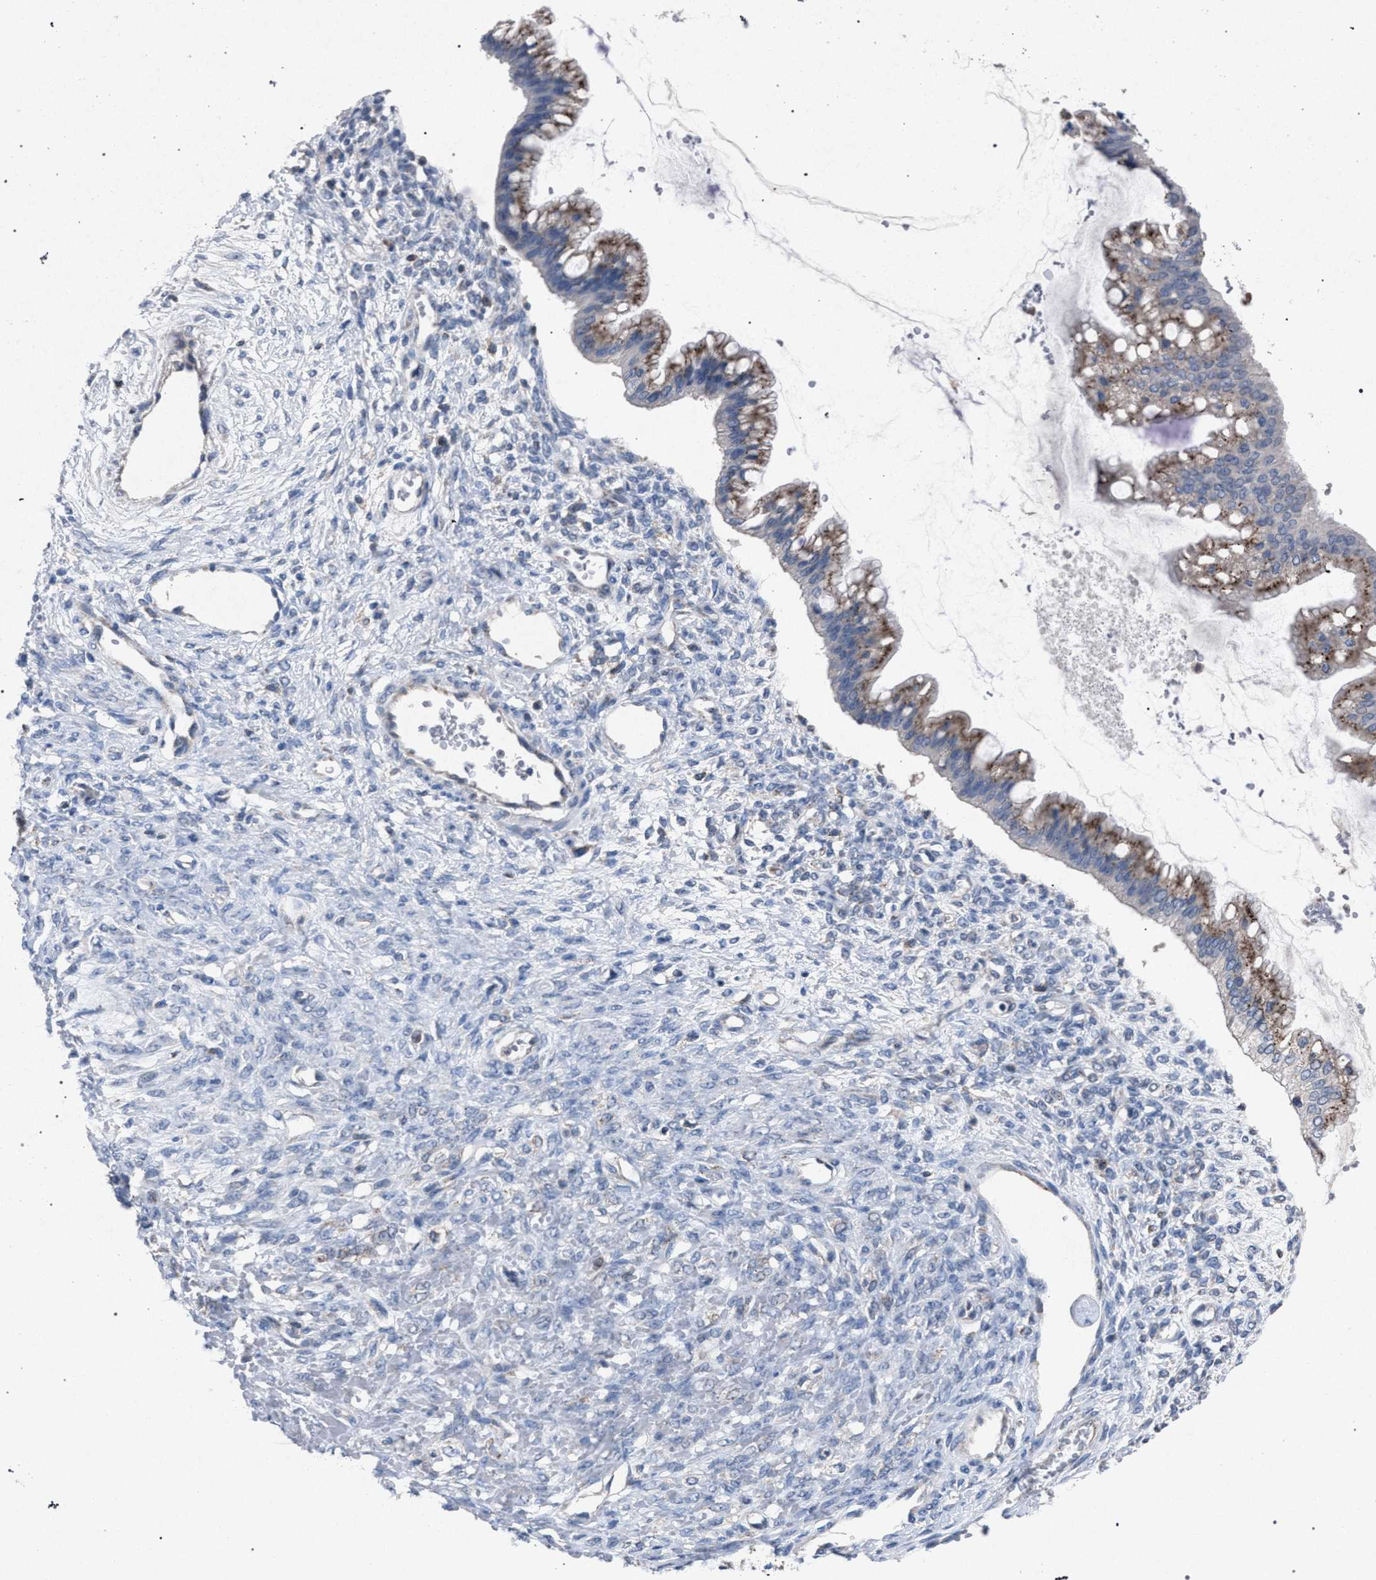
{"staining": {"intensity": "moderate", "quantity": ">75%", "location": "cytoplasmic/membranous"}, "tissue": "ovarian cancer", "cell_type": "Tumor cells", "image_type": "cancer", "snomed": [{"axis": "morphology", "description": "Cystadenocarcinoma, mucinous, NOS"}, {"axis": "topography", "description": "Ovary"}], "caption": "A high-resolution histopathology image shows immunohistochemistry staining of ovarian mucinous cystadenocarcinoma, which shows moderate cytoplasmic/membranous staining in approximately >75% of tumor cells.", "gene": "HSD17B4", "patient": {"sex": "female", "age": 73}}